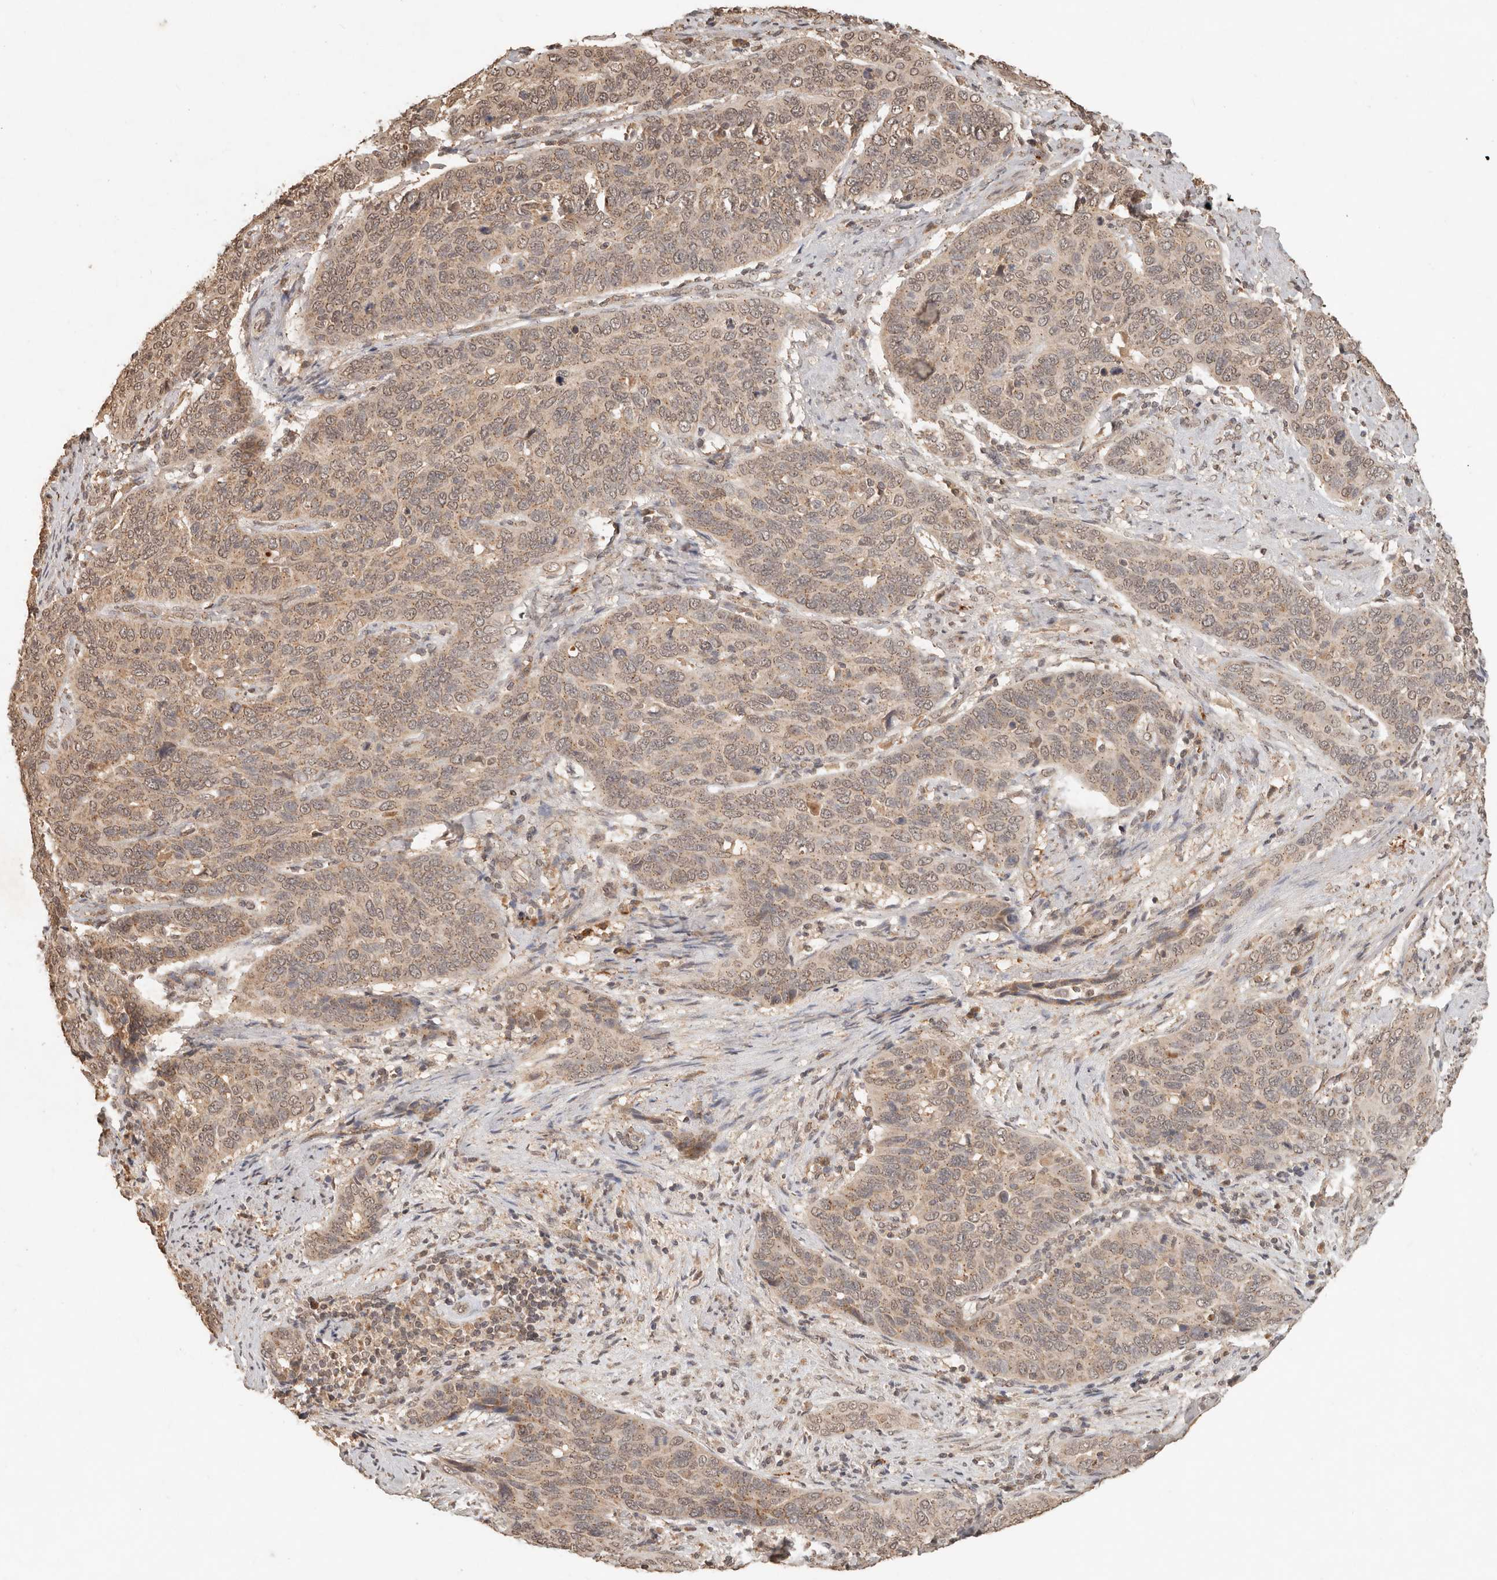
{"staining": {"intensity": "moderate", "quantity": ">75%", "location": "cytoplasmic/membranous,nuclear"}, "tissue": "cervical cancer", "cell_type": "Tumor cells", "image_type": "cancer", "snomed": [{"axis": "morphology", "description": "Squamous cell carcinoma, NOS"}, {"axis": "topography", "description": "Cervix"}], "caption": "Protein staining by immunohistochemistry (IHC) reveals moderate cytoplasmic/membranous and nuclear expression in about >75% of tumor cells in squamous cell carcinoma (cervical).", "gene": "LMO4", "patient": {"sex": "female", "age": 60}}